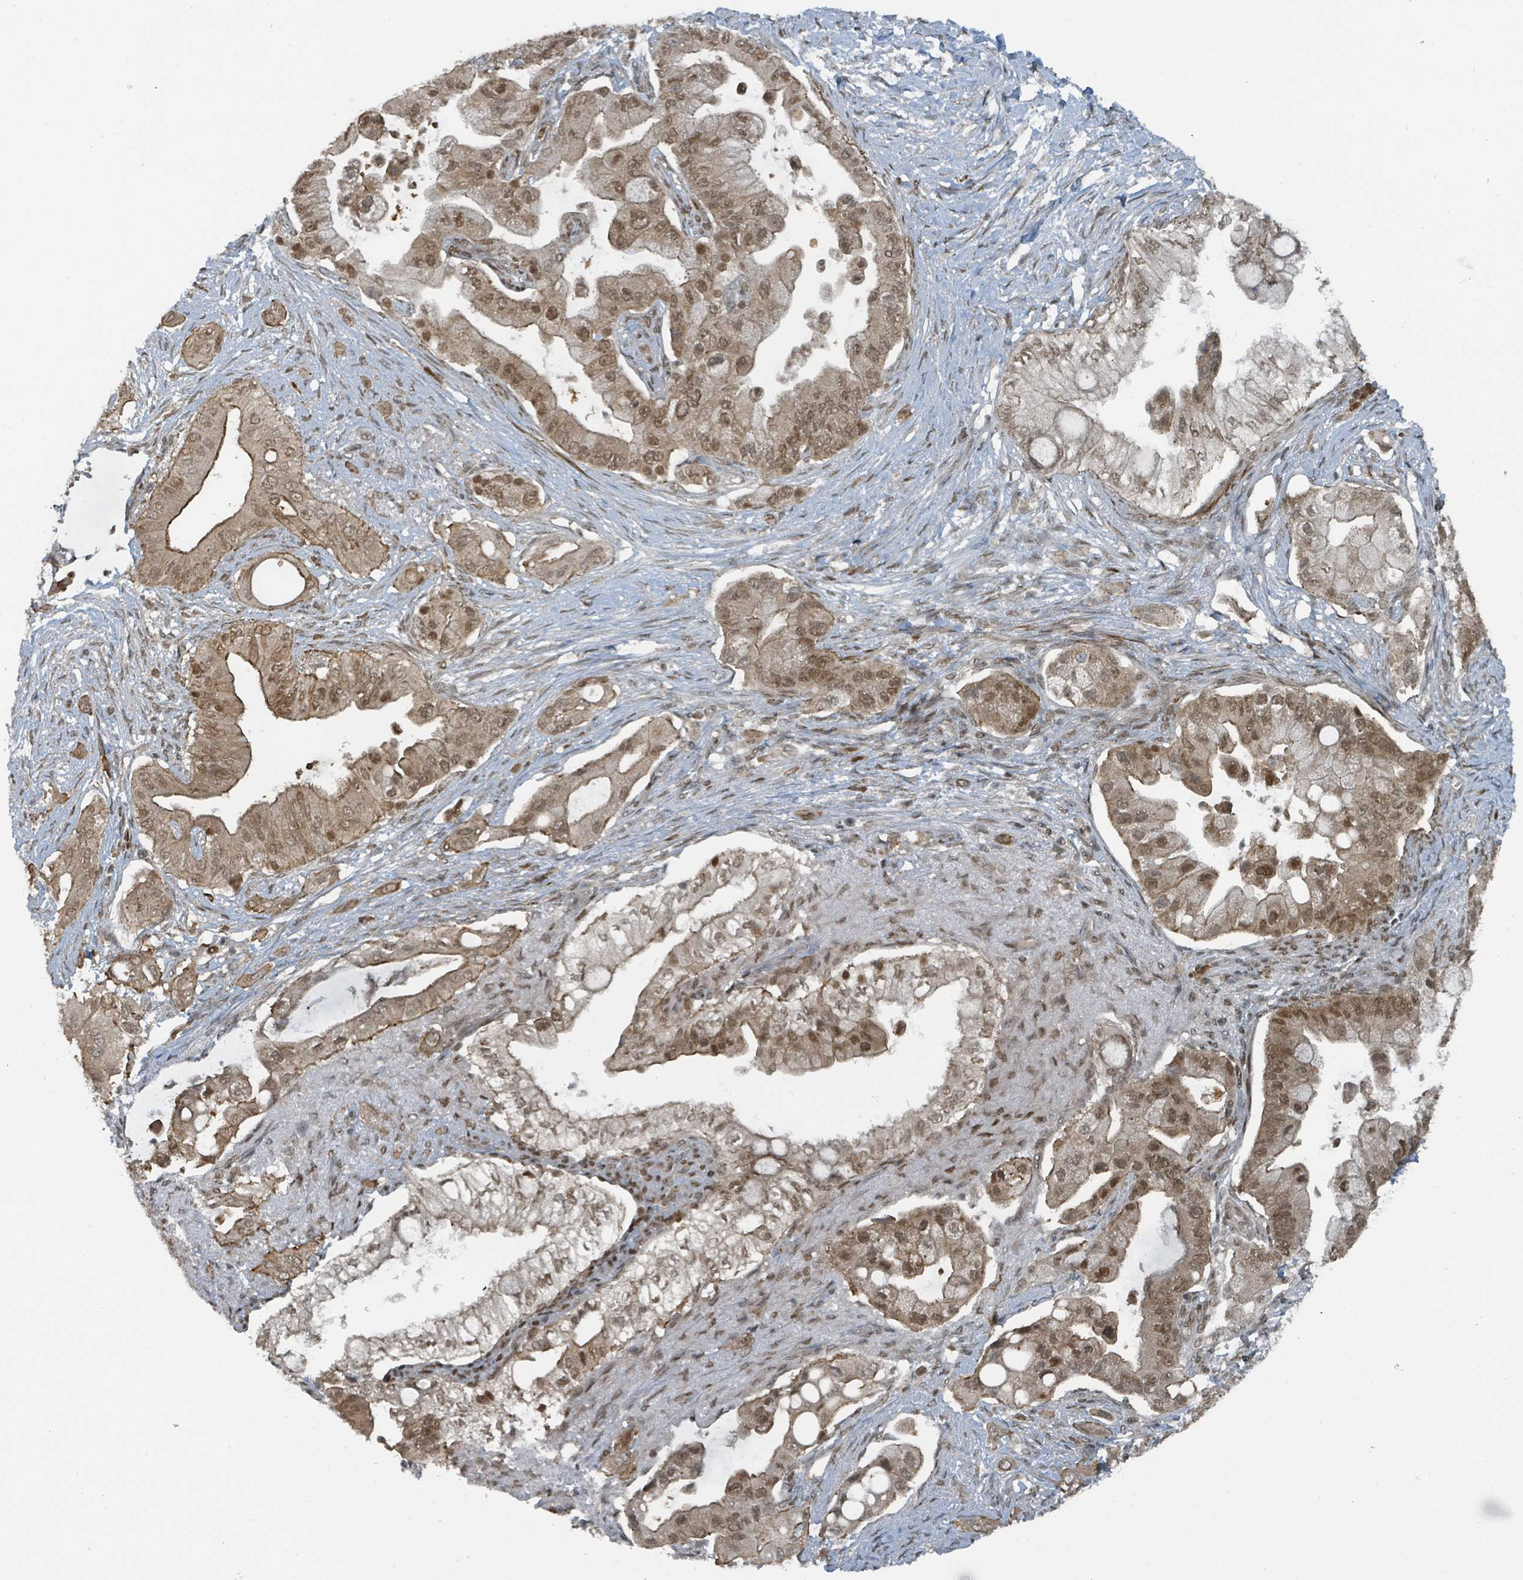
{"staining": {"intensity": "moderate", "quantity": ">75%", "location": "cytoplasmic/membranous,nuclear"}, "tissue": "pancreatic cancer", "cell_type": "Tumor cells", "image_type": "cancer", "snomed": [{"axis": "morphology", "description": "Adenocarcinoma, NOS"}, {"axis": "topography", "description": "Pancreas"}], "caption": "This is a histology image of immunohistochemistry (IHC) staining of adenocarcinoma (pancreatic), which shows moderate expression in the cytoplasmic/membranous and nuclear of tumor cells.", "gene": "PHIP", "patient": {"sex": "male", "age": 57}}